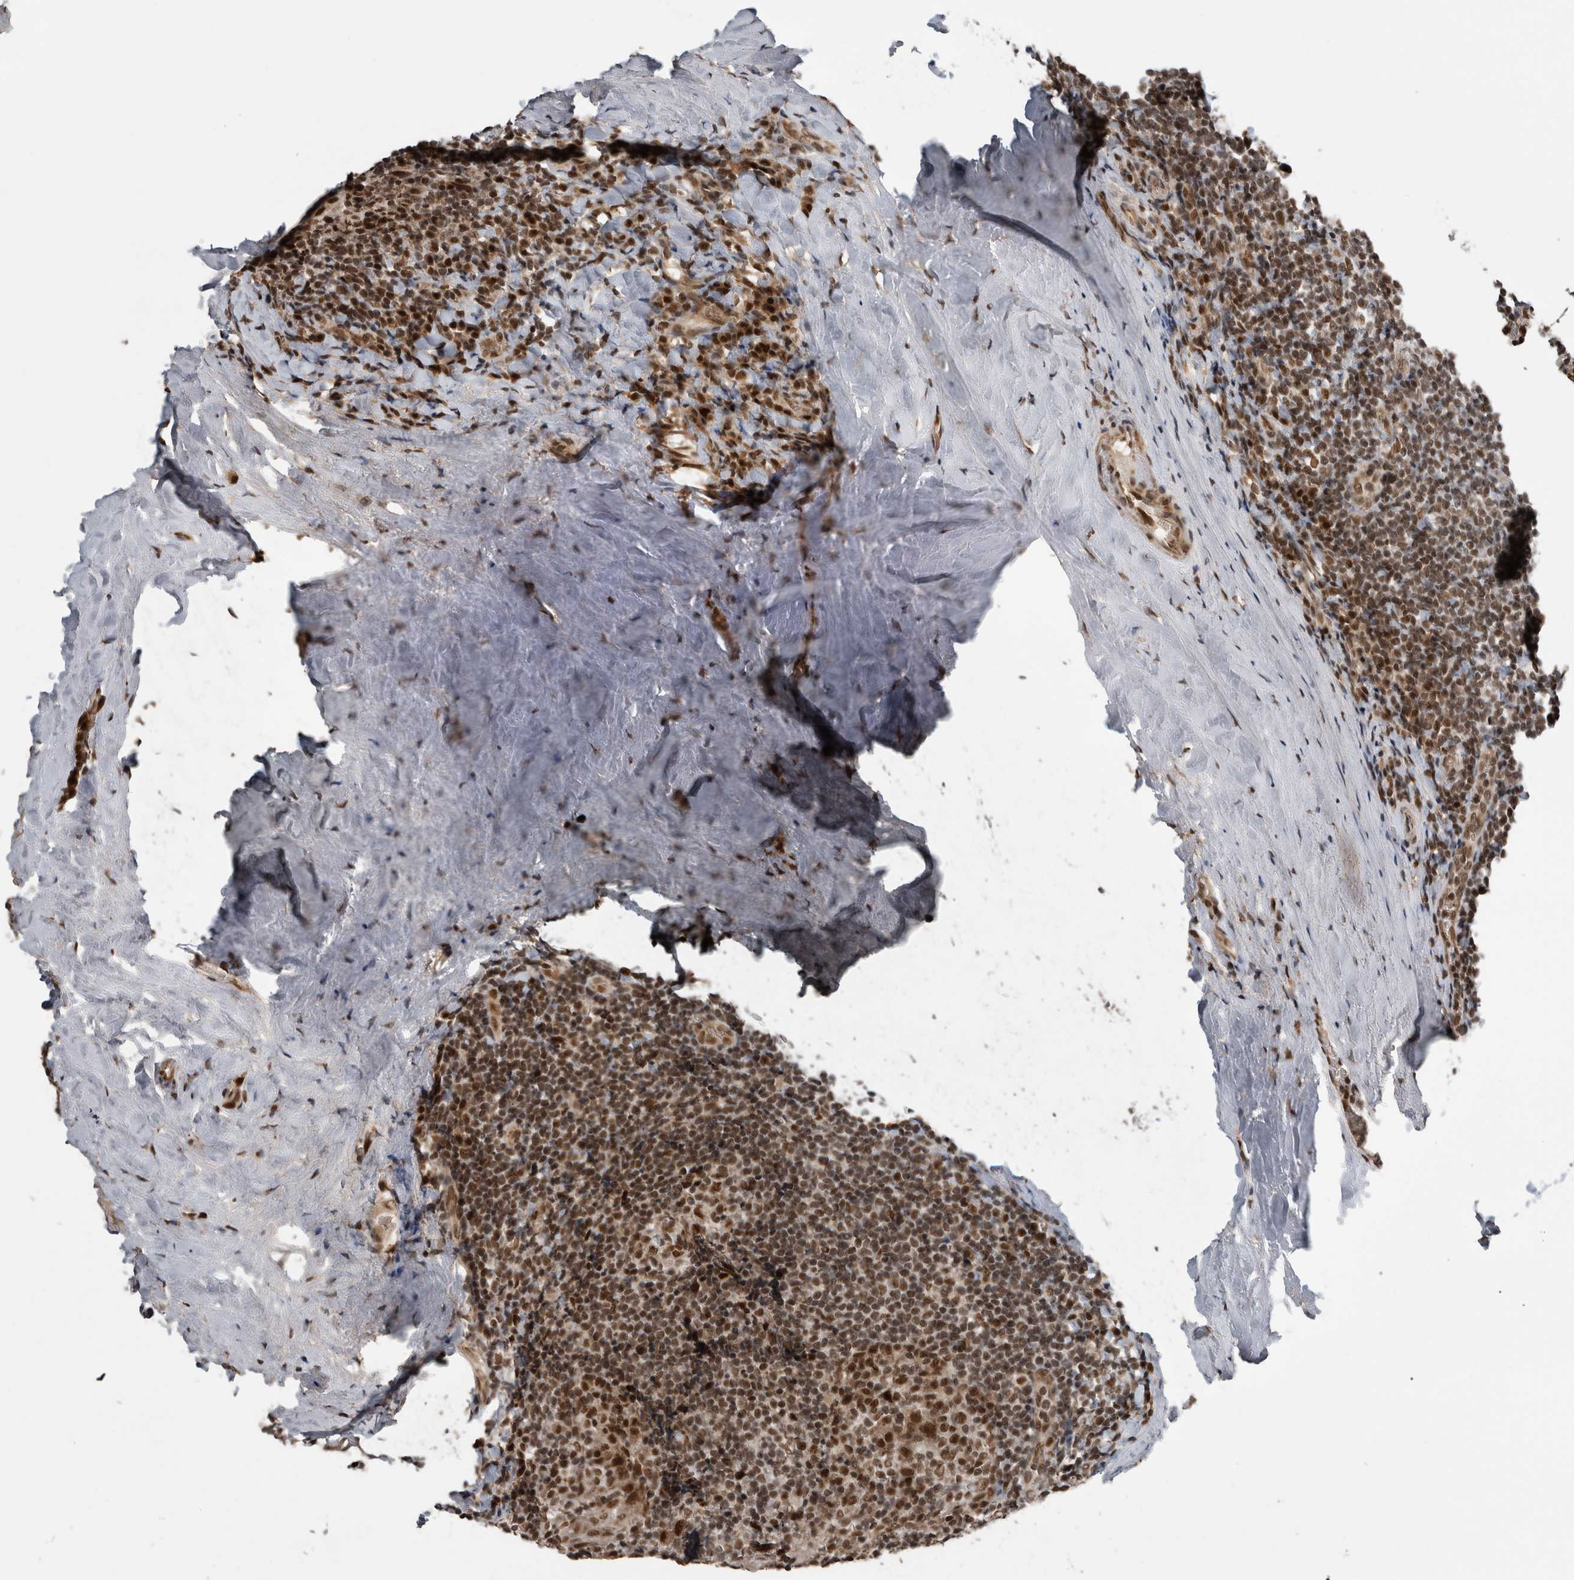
{"staining": {"intensity": "moderate", "quantity": ">75%", "location": "nuclear"}, "tissue": "tonsil", "cell_type": "Germinal center cells", "image_type": "normal", "snomed": [{"axis": "morphology", "description": "Normal tissue, NOS"}, {"axis": "topography", "description": "Tonsil"}], "caption": "A medium amount of moderate nuclear expression is identified in approximately >75% of germinal center cells in benign tonsil.", "gene": "CPSF2", "patient": {"sex": "male", "age": 37}}